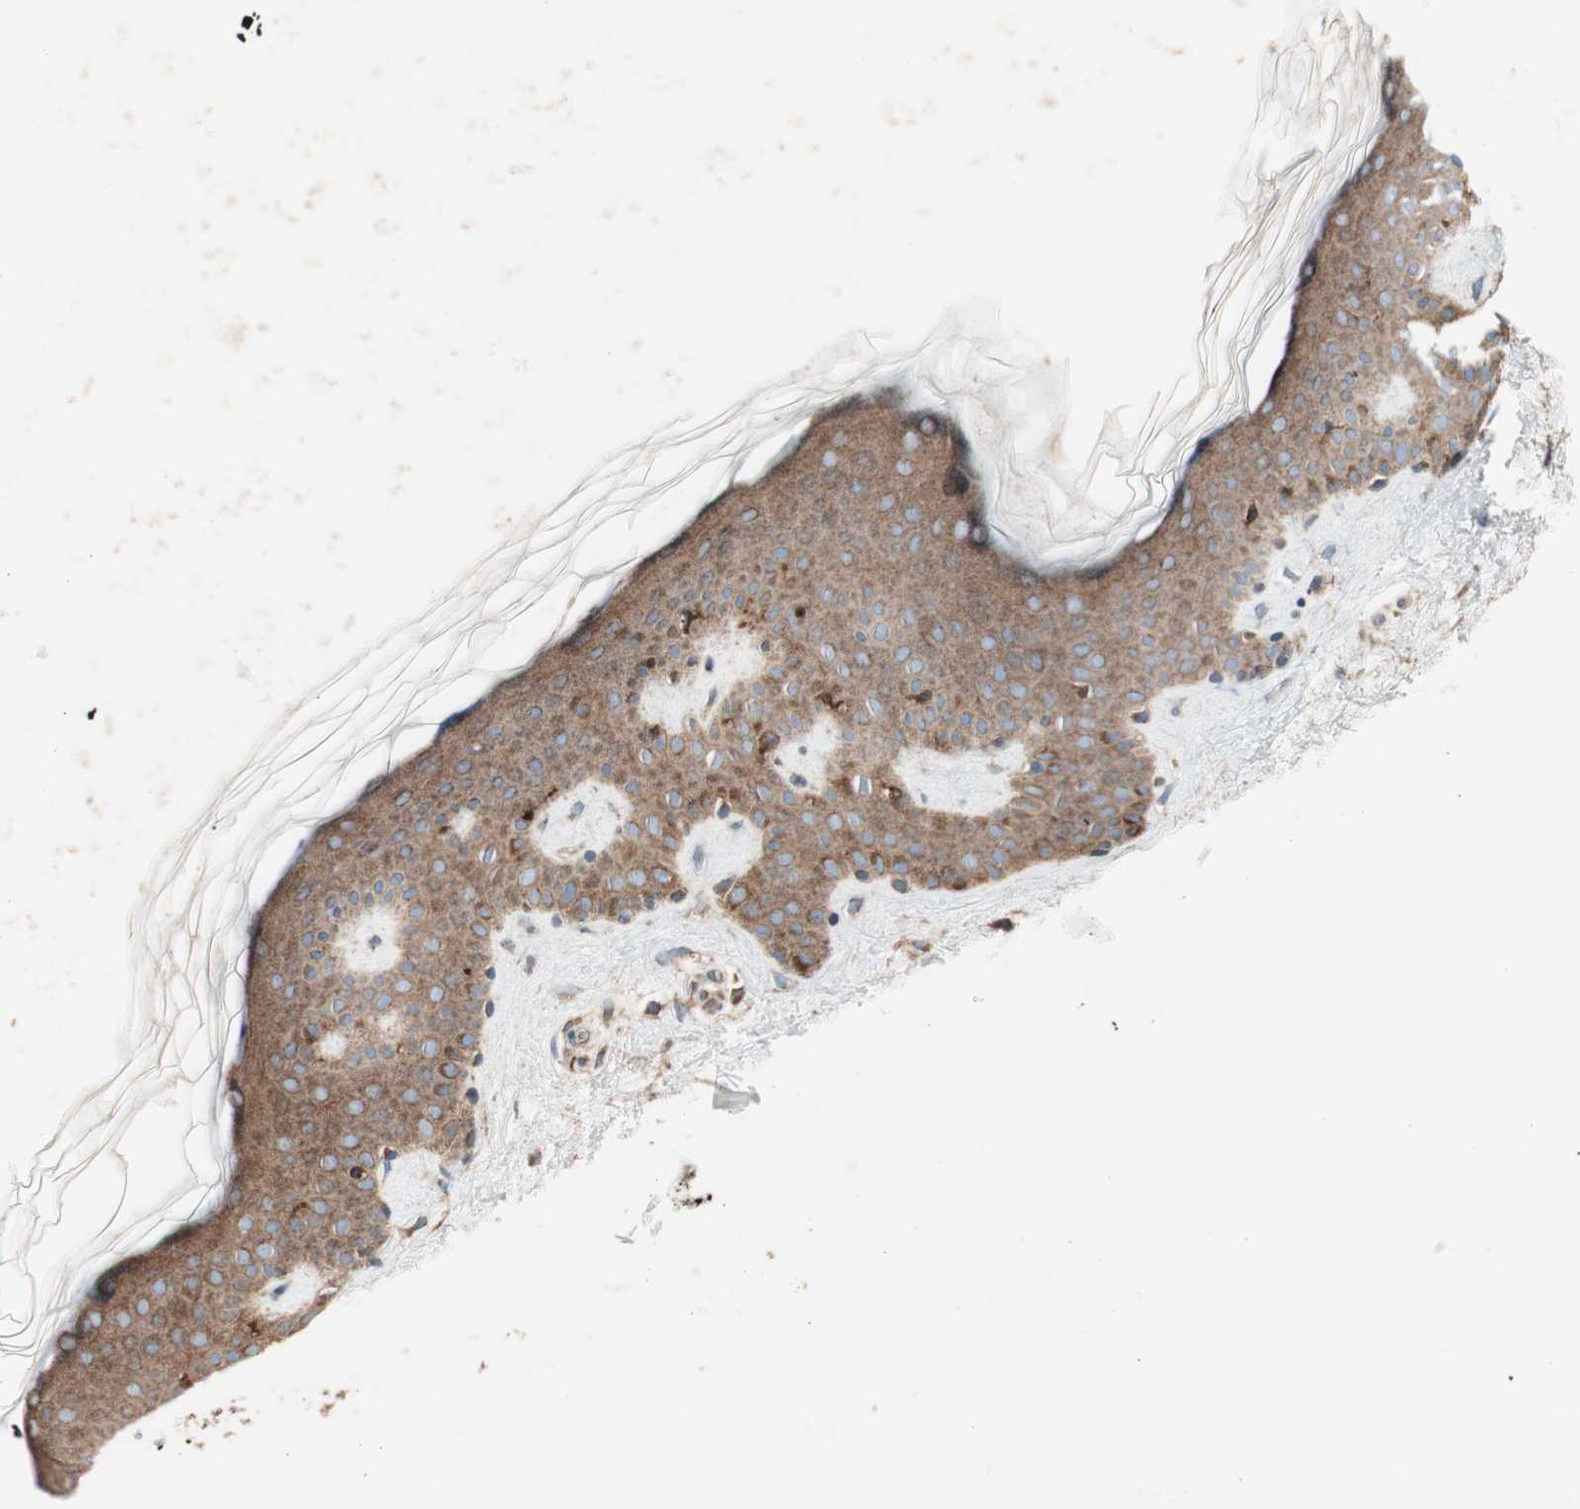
{"staining": {"intensity": "moderate", "quantity": "25%-75%", "location": "cytoplasmic/membranous"}, "tissue": "skin", "cell_type": "Fibroblasts", "image_type": "normal", "snomed": [{"axis": "morphology", "description": "Normal tissue, NOS"}, {"axis": "topography", "description": "Skin"}], "caption": "Fibroblasts demonstrate medium levels of moderate cytoplasmic/membranous expression in approximately 25%-75% of cells in normal skin.", "gene": "RAB5A", "patient": {"sex": "male", "age": 67}}